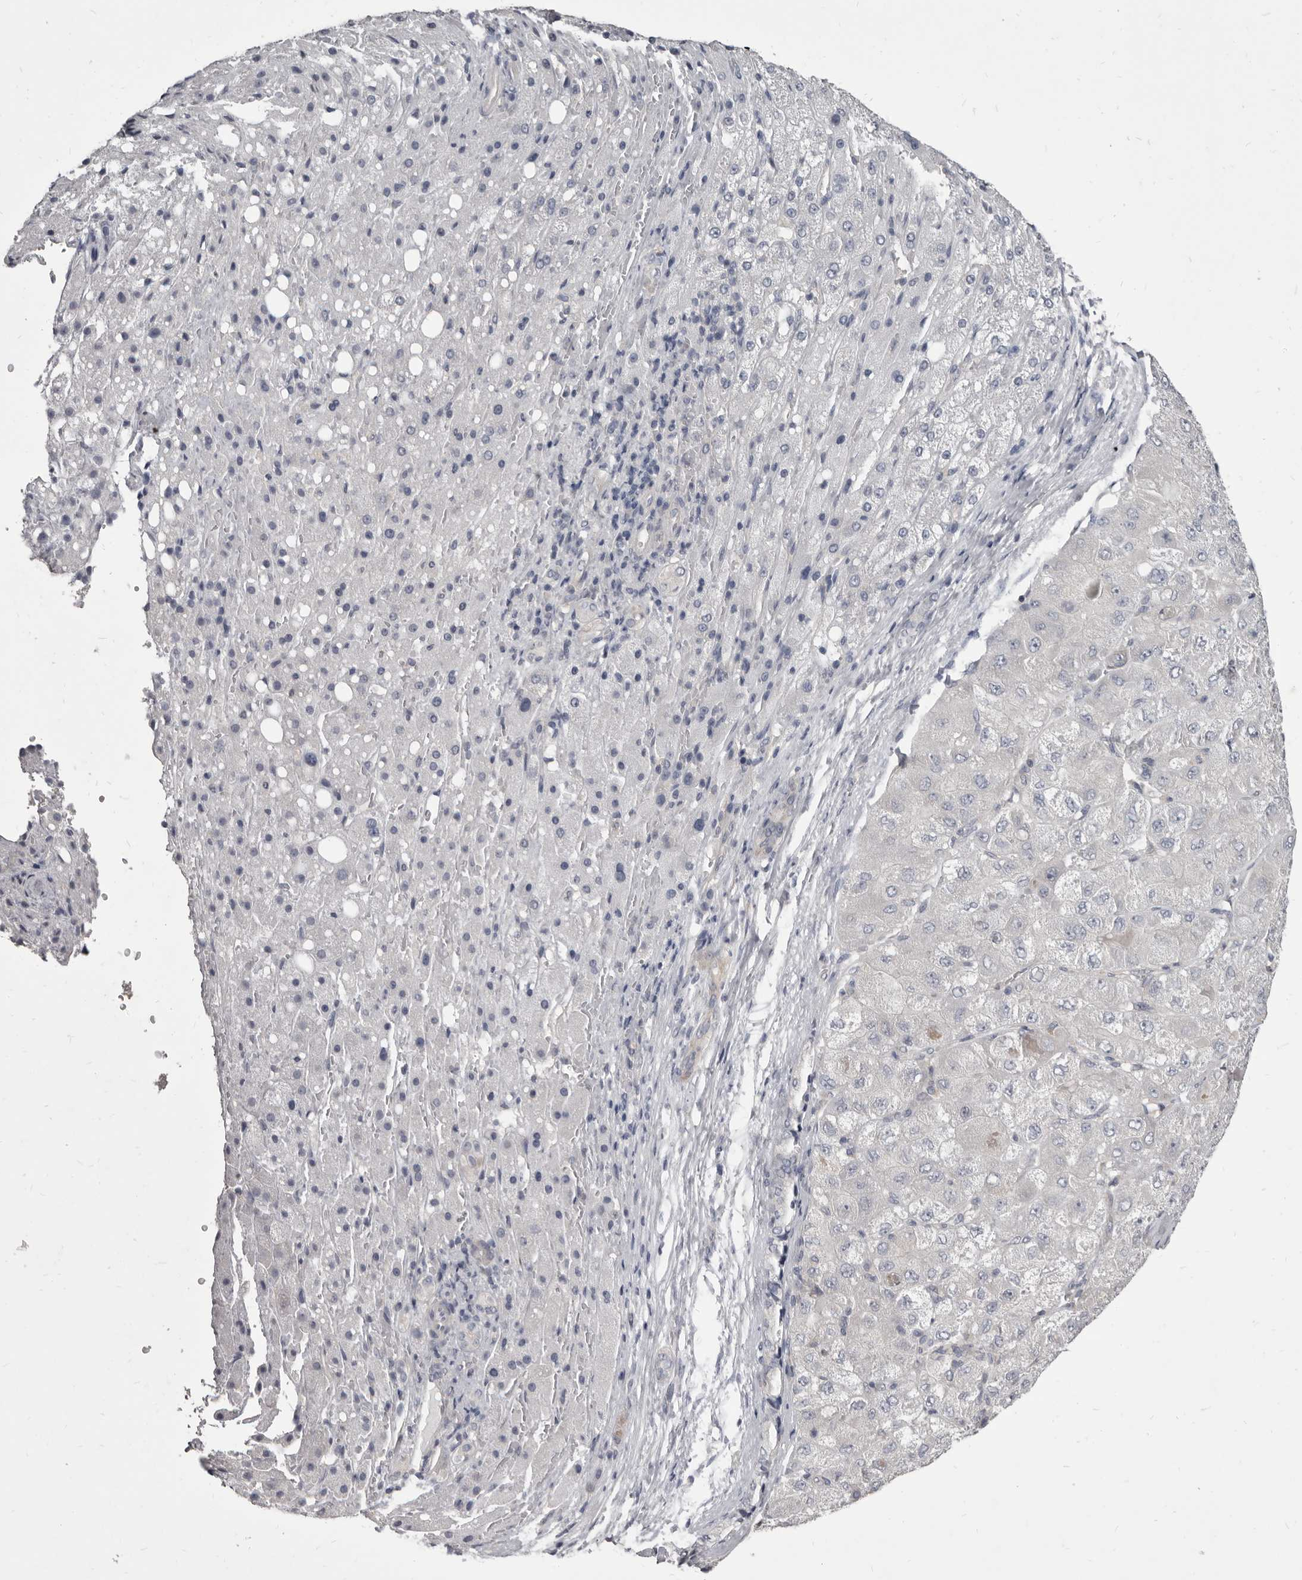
{"staining": {"intensity": "negative", "quantity": "none", "location": "none"}, "tissue": "liver cancer", "cell_type": "Tumor cells", "image_type": "cancer", "snomed": [{"axis": "morphology", "description": "Carcinoma, Hepatocellular, NOS"}, {"axis": "topography", "description": "Liver"}], "caption": "Tumor cells are negative for protein expression in human hepatocellular carcinoma (liver). (DAB (3,3'-diaminobenzidine) immunohistochemistry (IHC) visualized using brightfield microscopy, high magnification).", "gene": "GSK3B", "patient": {"sex": "male", "age": 80}}